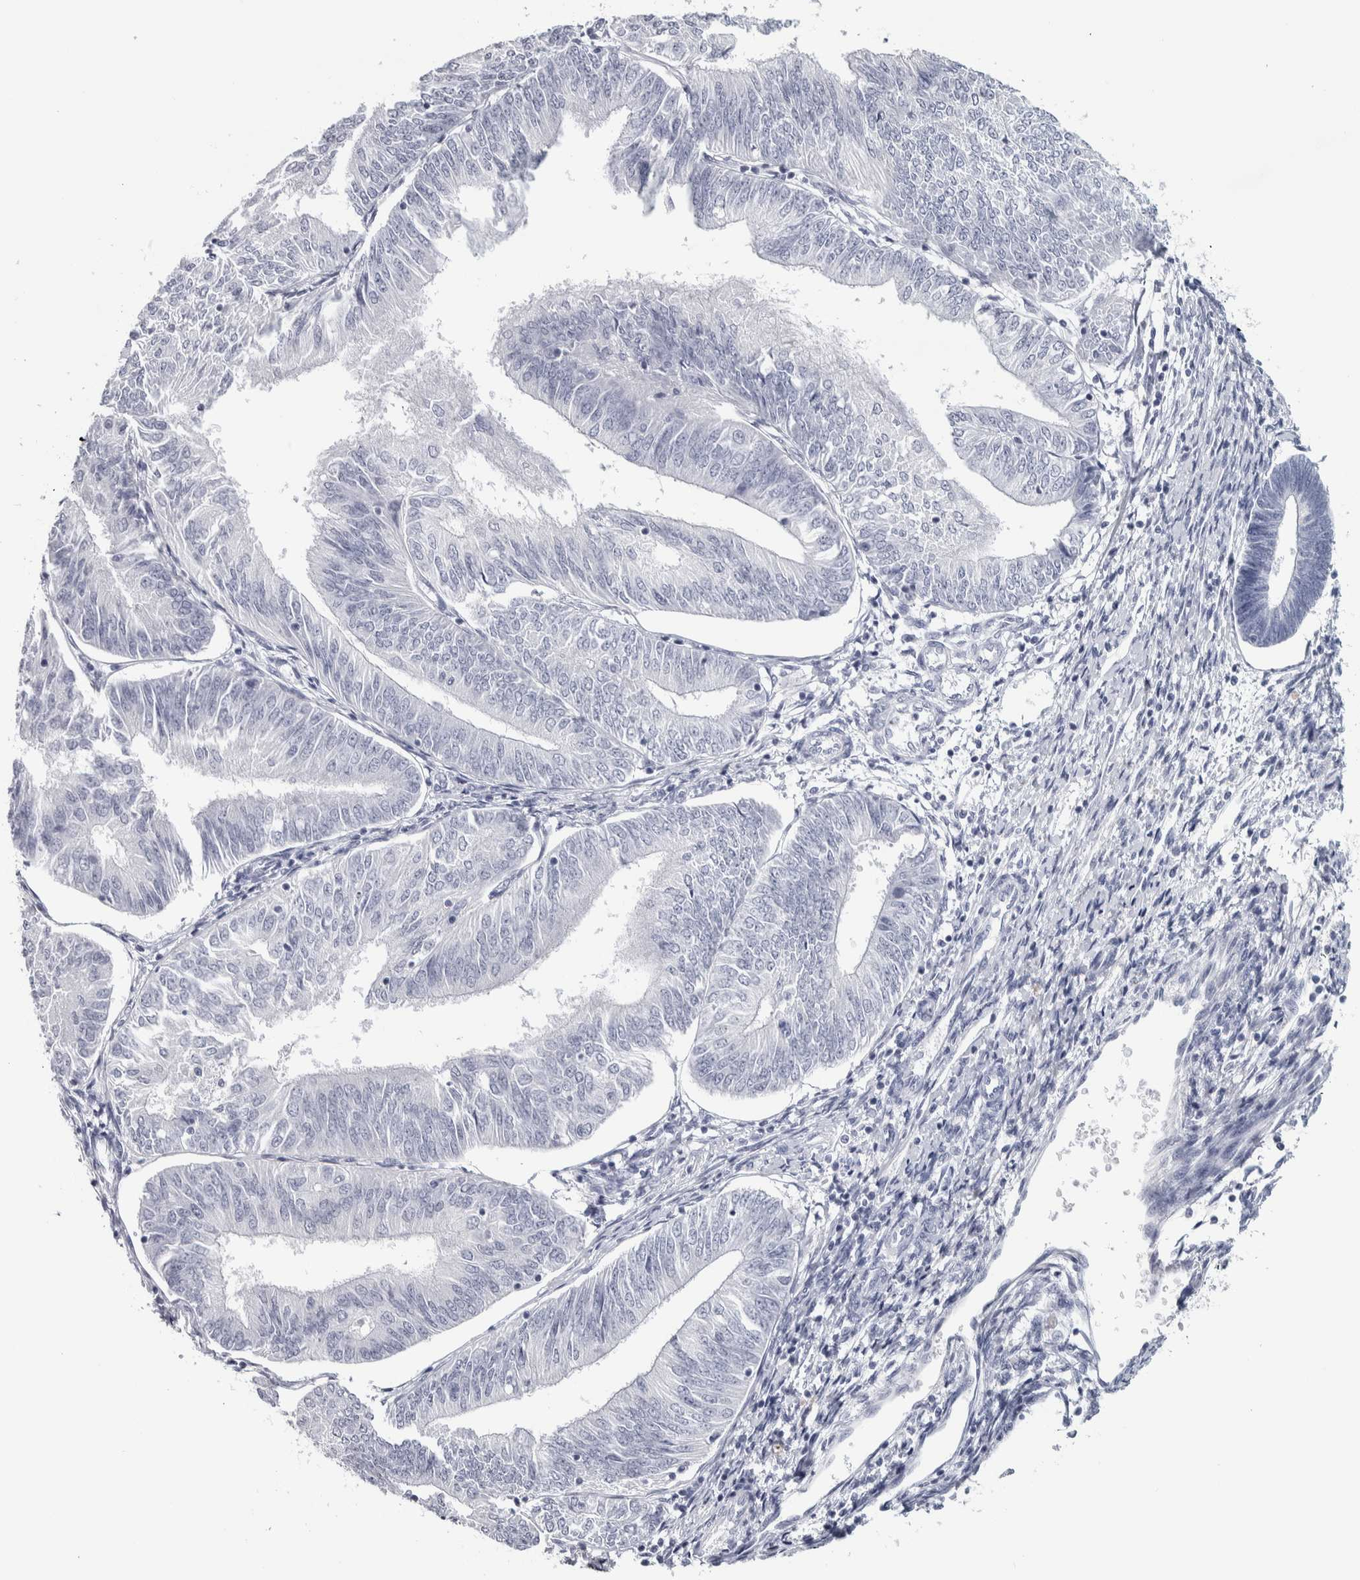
{"staining": {"intensity": "negative", "quantity": "none", "location": "none"}, "tissue": "endometrial cancer", "cell_type": "Tumor cells", "image_type": "cancer", "snomed": [{"axis": "morphology", "description": "Adenocarcinoma, NOS"}, {"axis": "topography", "description": "Endometrium"}], "caption": "Tumor cells show no significant protein expression in endometrial cancer (adenocarcinoma).", "gene": "NECAB1", "patient": {"sex": "female", "age": 58}}